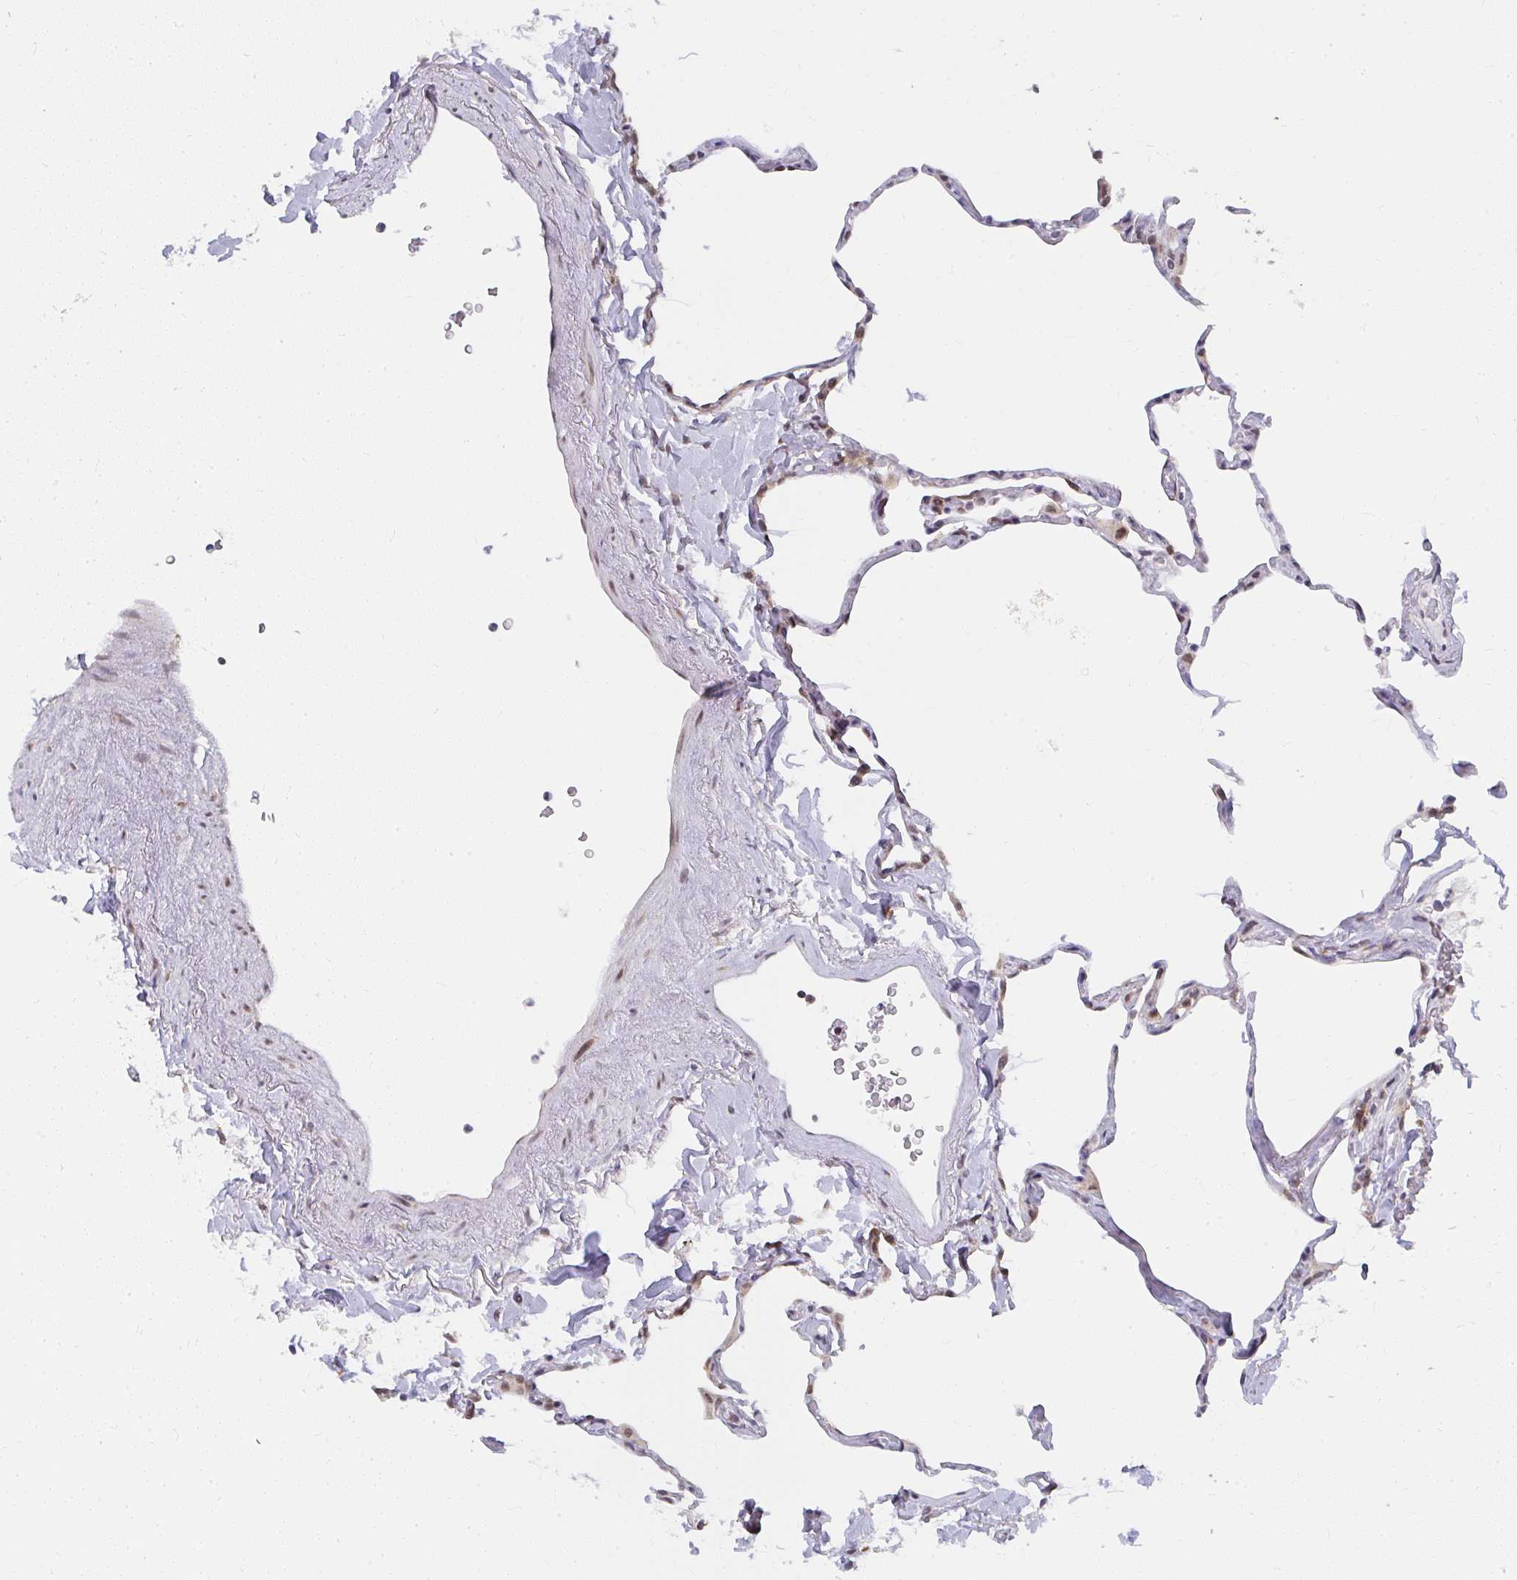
{"staining": {"intensity": "moderate", "quantity": "25%-75%", "location": "nuclear"}, "tissue": "lung", "cell_type": "Alveolar cells", "image_type": "normal", "snomed": [{"axis": "morphology", "description": "Normal tissue, NOS"}, {"axis": "topography", "description": "Lung"}], "caption": "Normal lung was stained to show a protein in brown. There is medium levels of moderate nuclear expression in about 25%-75% of alveolar cells. The staining was performed using DAB to visualize the protein expression in brown, while the nuclei were stained in blue with hematoxylin (Magnification: 20x).", "gene": "SYNCRIP", "patient": {"sex": "male", "age": 65}}